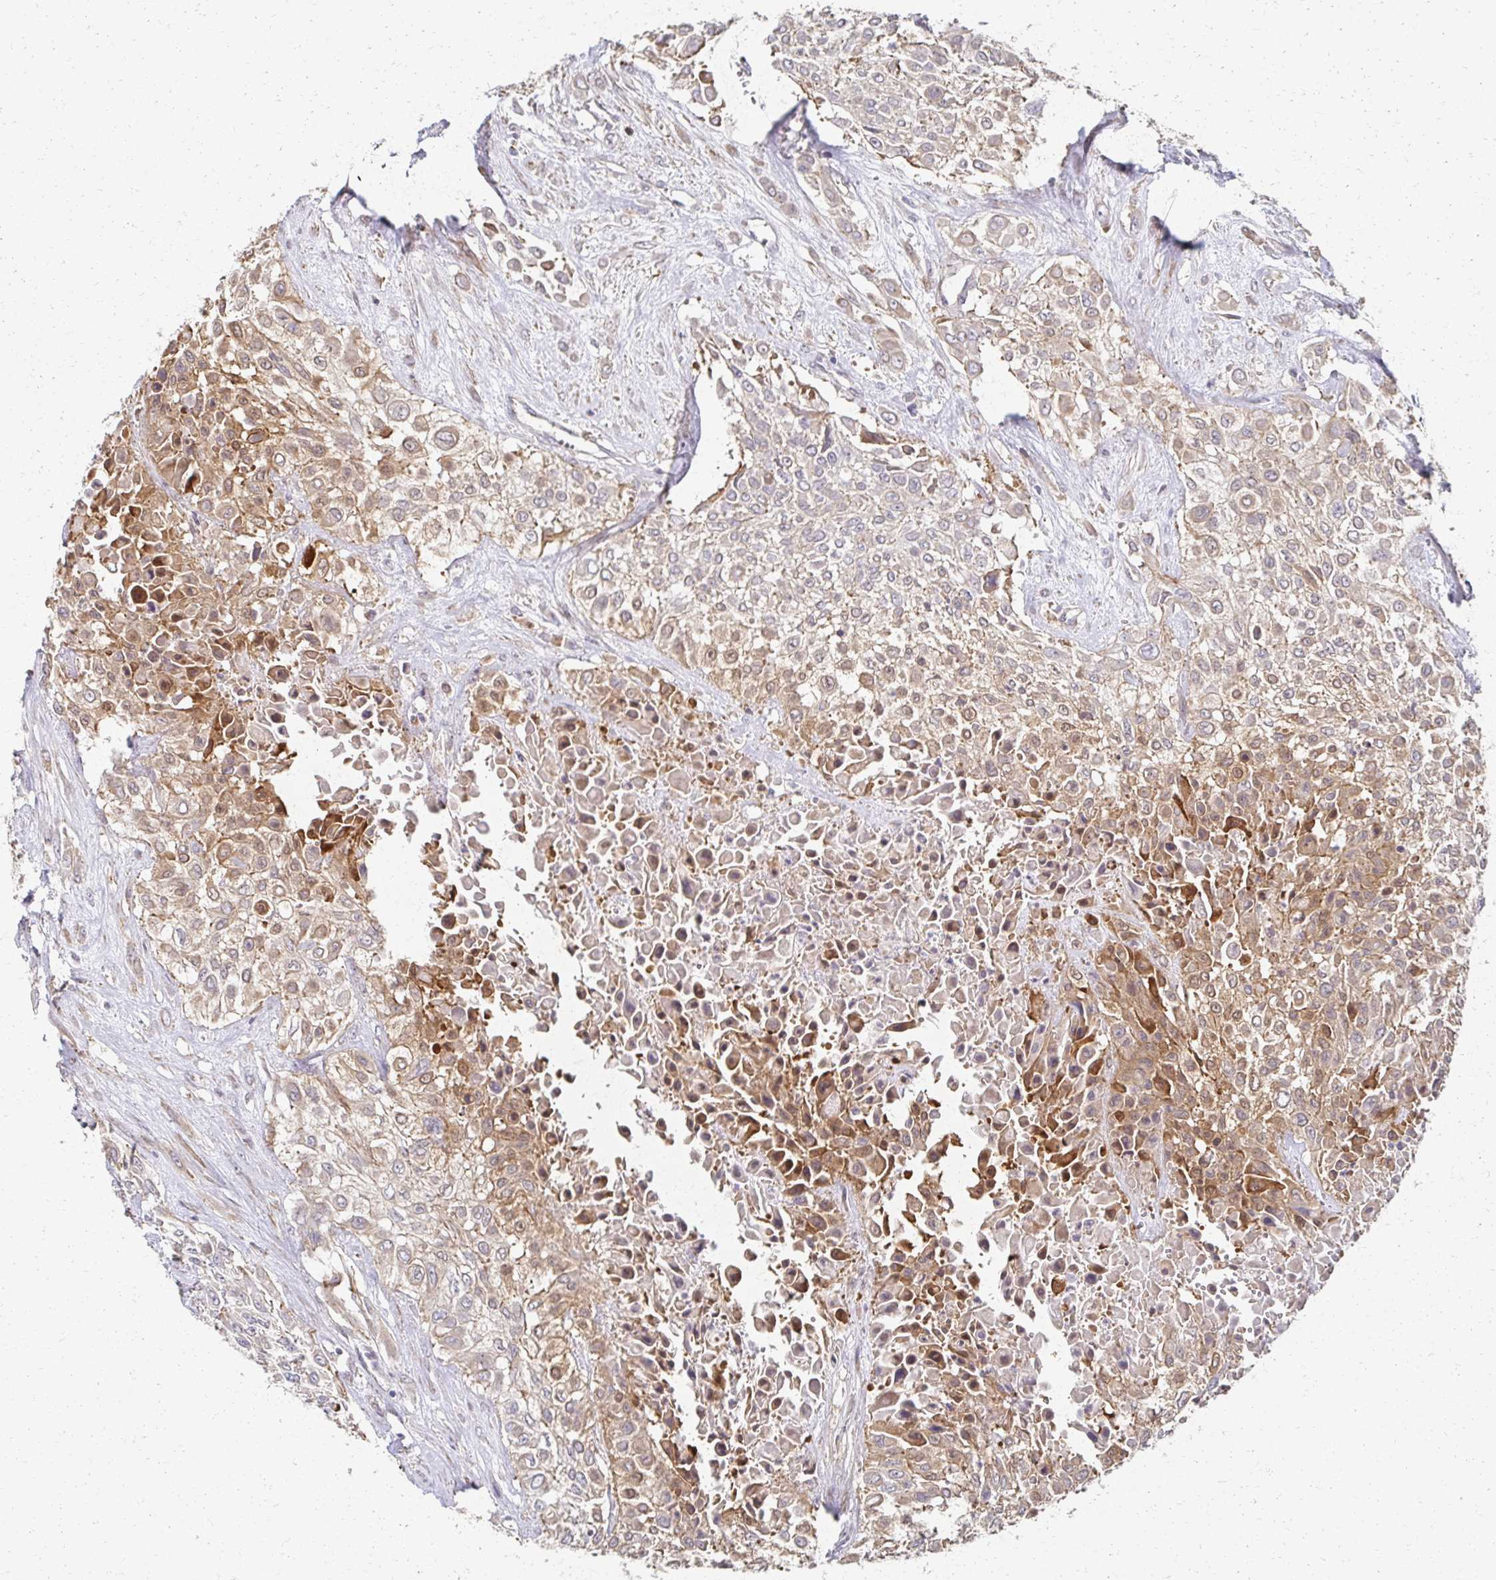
{"staining": {"intensity": "moderate", "quantity": "25%-75%", "location": "cytoplasmic/membranous"}, "tissue": "urothelial cancer", "cell_type": "Tumor cells", "image_type": "cancer", "snomed": [{"axis": "morphology", "description": "Urothelial carcinoma, High grade"}, {"axis": "topography", "description": "Urinary bladder"}], "caption": "Protein staining by IHC demonstrates moderate cytoplasmic/membranous positivity in approximately 25%-75% of tumor cells in urothelial cancer. The staining is performed using DAB (3,3'-diaminobenzidine) brown chromogen to label protein expression. The nuclei are counter-stained blue using hematoxylin.", "gene": "EOLA2", "patient": {"sex": "male", "age": 57}}